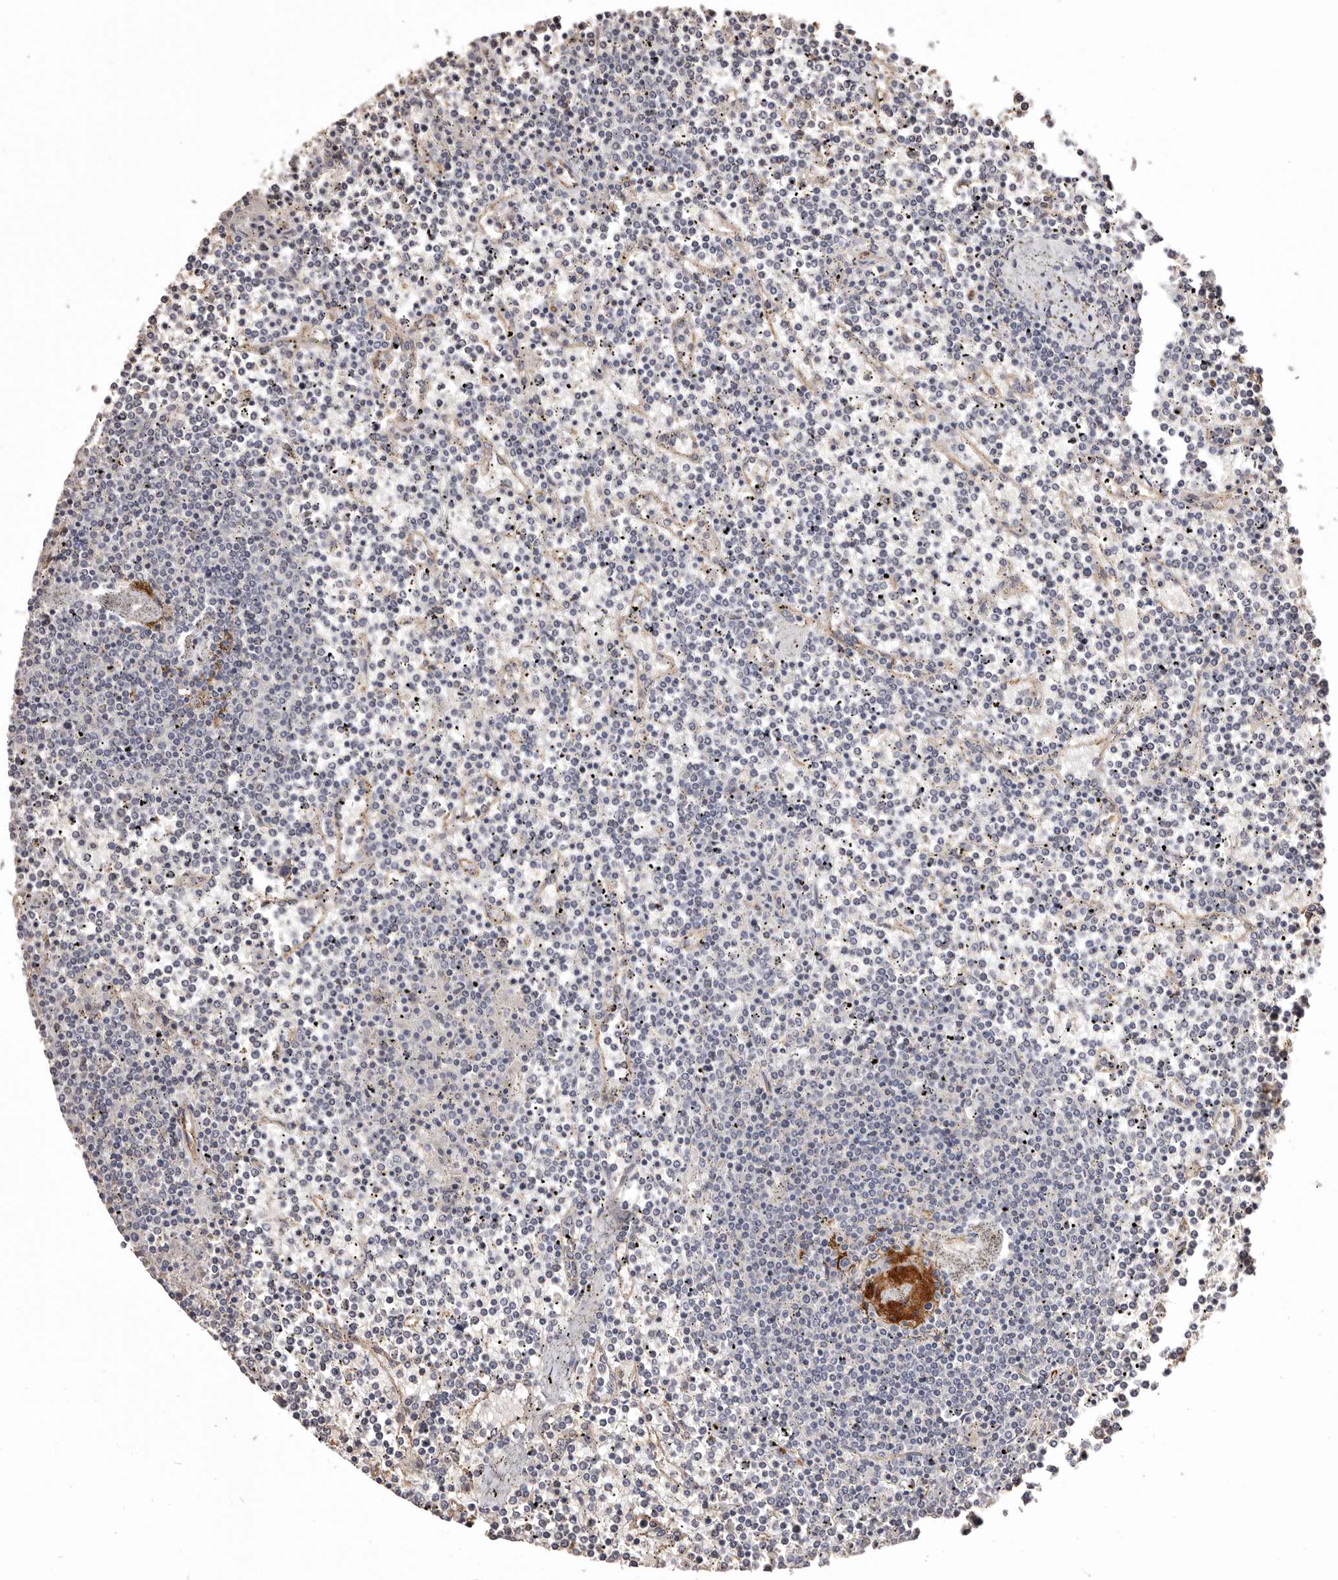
{"staining": {"intensity": "negative", "quantity": "none", "location": "none"}, "tissue": "lymphoma", "cell_type": "Tumor cells", "image_type": "cancer", "snomed": [{"axis": "morphology", "description": "Malignant lymphoma, non-Hodgkin's type, Low grade"}, {"axis": "topography", "description": "Spleen"}], "caption": "This is an immunohistochemistry (IHC) micrograph of lymphoma. There is no staining in tumor cells.", "gene": "ZNF557", "patient": {"sex": "female", "age": 19}}